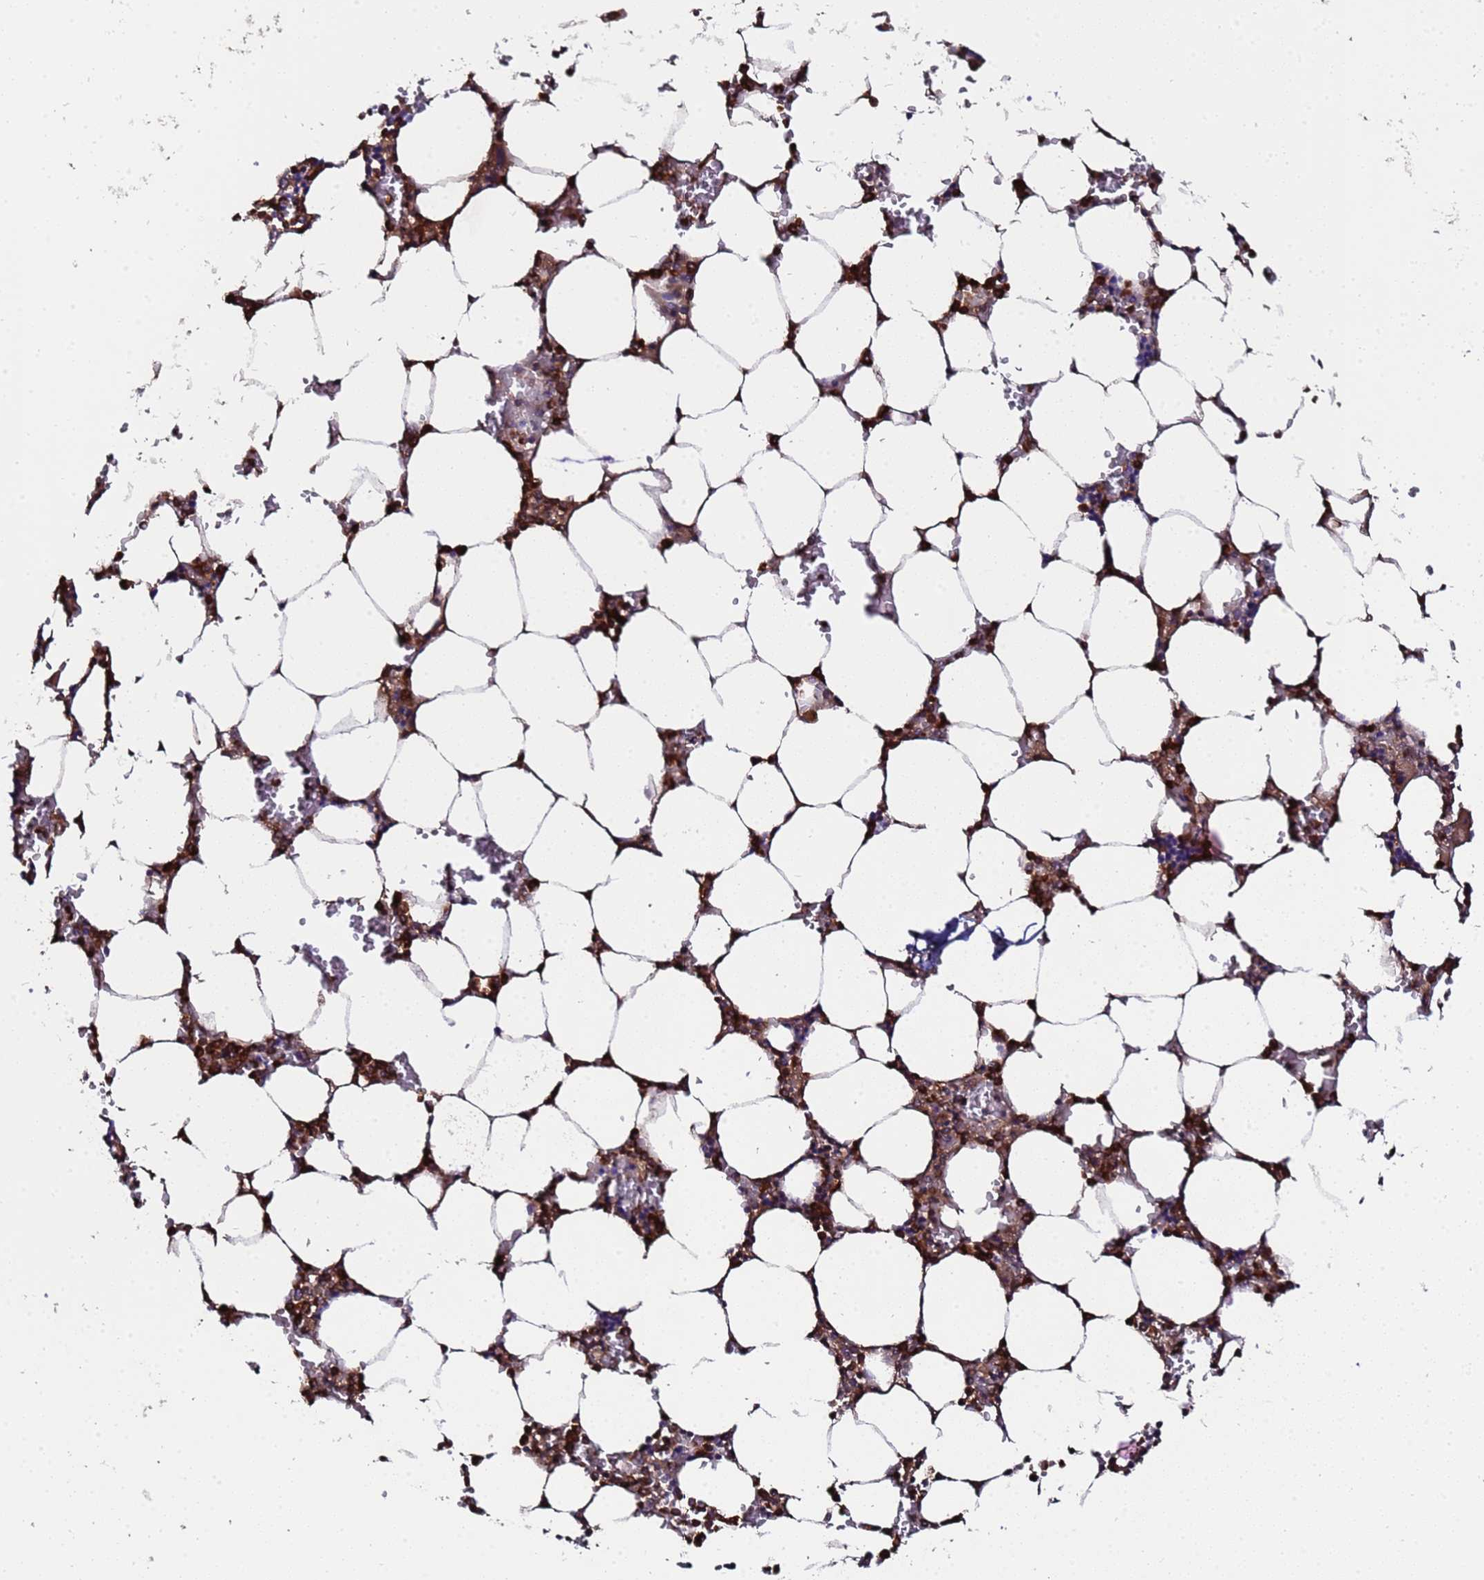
{"staining": {"intensity": "strong", "quantity": ">75%", "location": "cytoplasmic/membranous"}, "tissue": "bone marrow", "cell_type": "Hematopoietic cells", "image_type": "normal", "snomed": [{"axis": "morphology", "description": "Normal tissue, NOS"}, {"axis": "topography", "description": "Bone marrow"}], "caption": "A high amount of strong cytoplasmic/membranous expression is identified in about >75% of hematopoietic cells in unremarkable bone marrow.", "gene": "GSTCD", "patient": {"sex": "male", "age": 64}}